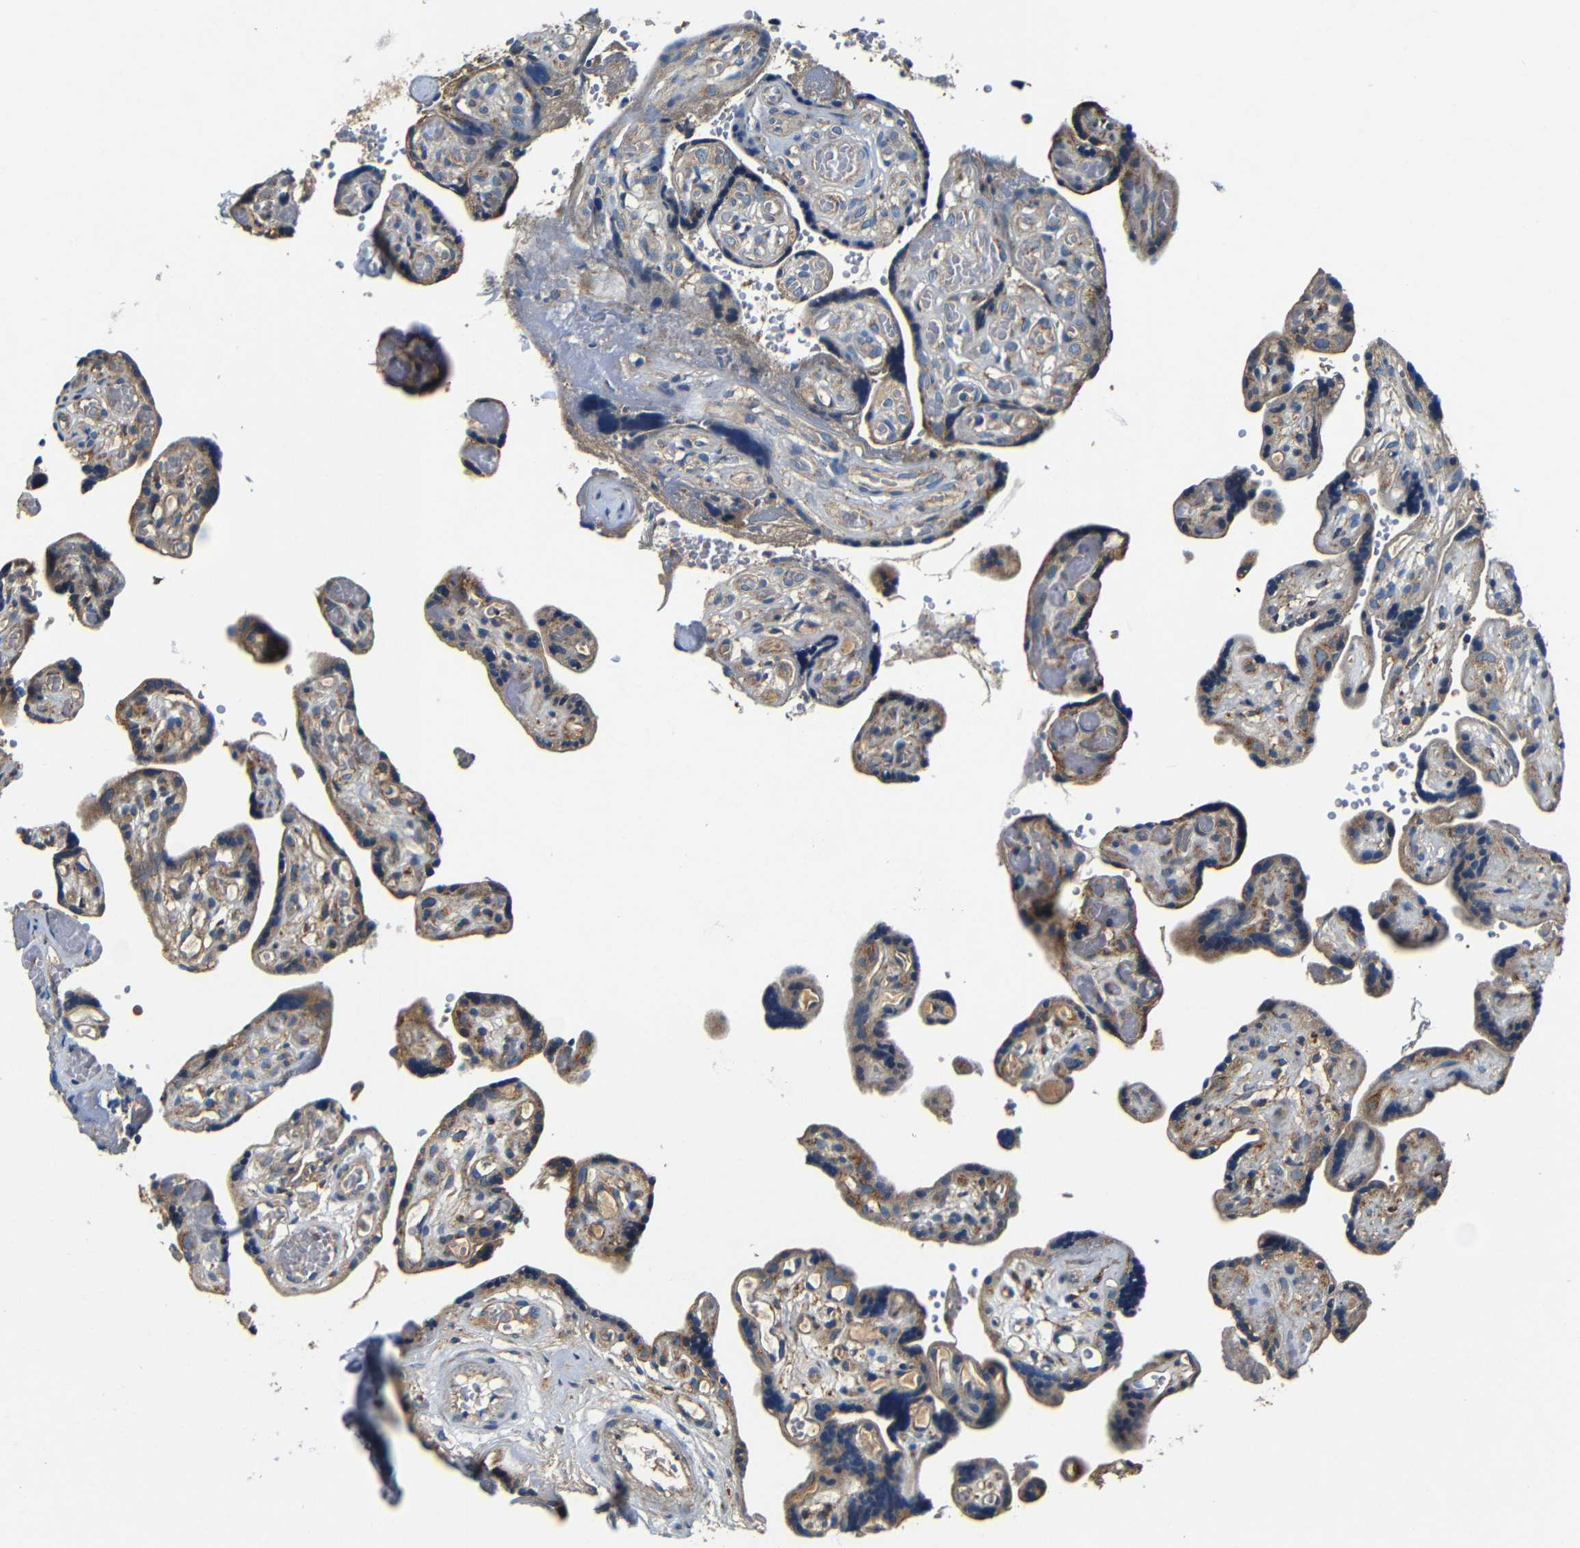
{"staining": {"intensity": "moderate", "quantity": ">75%", "location": "cytoplasmic/membranous"}, "tissue": "placenta", "cell_type": "Decidual cells", "image_type": "normal", "snomed": [{"axis": "morphology", "description": "Normal tissue, NOS"}, {"axis": "topography", "description": "Placenta"}], "caption": "Protein staining reveals moderate cytoplasmic/membranous expression in approximately >75% of decidual cells in unremarkable placenta. The protein of interest is shown in brown color, while the nuclei are stained blue.", "gene": "MTX1", "patient": {"sex": "female", "age": 30}}